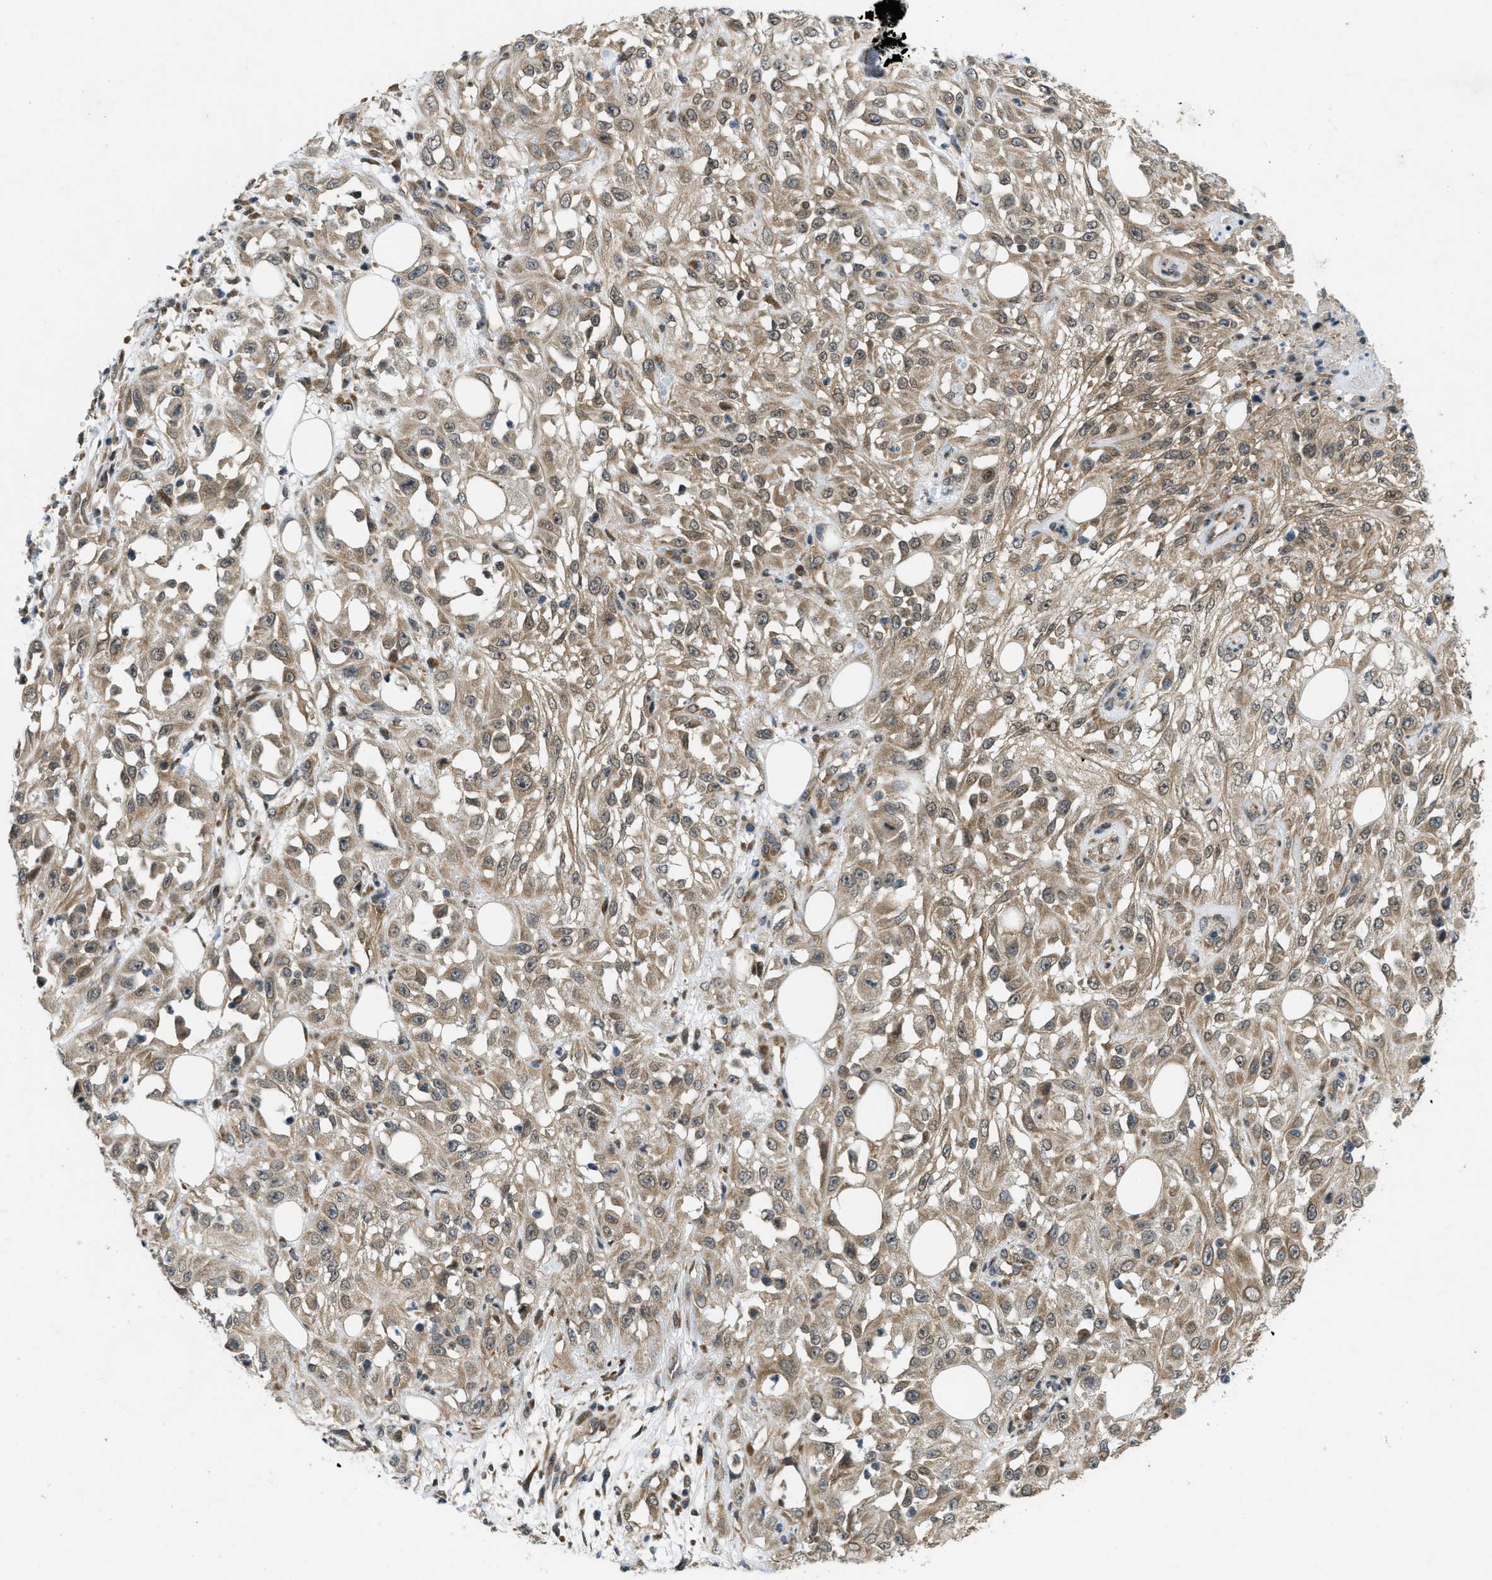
{"staining": {"intensity": "moderate", "quantity": ">75%", "location": "cytoplasmic/membranous"}, "tissue": "skin cancer", "cell_type": "Tumor cells", "image_type": "cancer", "snomed": [{"axis": "morphology", "description": "Squamous cell carcinoma, NOS"}, {"axis": "morphology", "description": "Squamous cell carcinoma, metastatic, NOS"}, {"axis": "topography", "description": "Skin"}, {"axis": "topography", "description": "Lymph node"}], "caption": "This is a photomicrograph of IHC staining of metastatic squamous cell carcinoma (skin), which shows moderate positivity in the cytoplasmic/membranous of tumor cells.", "gene": "IFNLR1", "patient": {"sex": "male", "age": 75}}